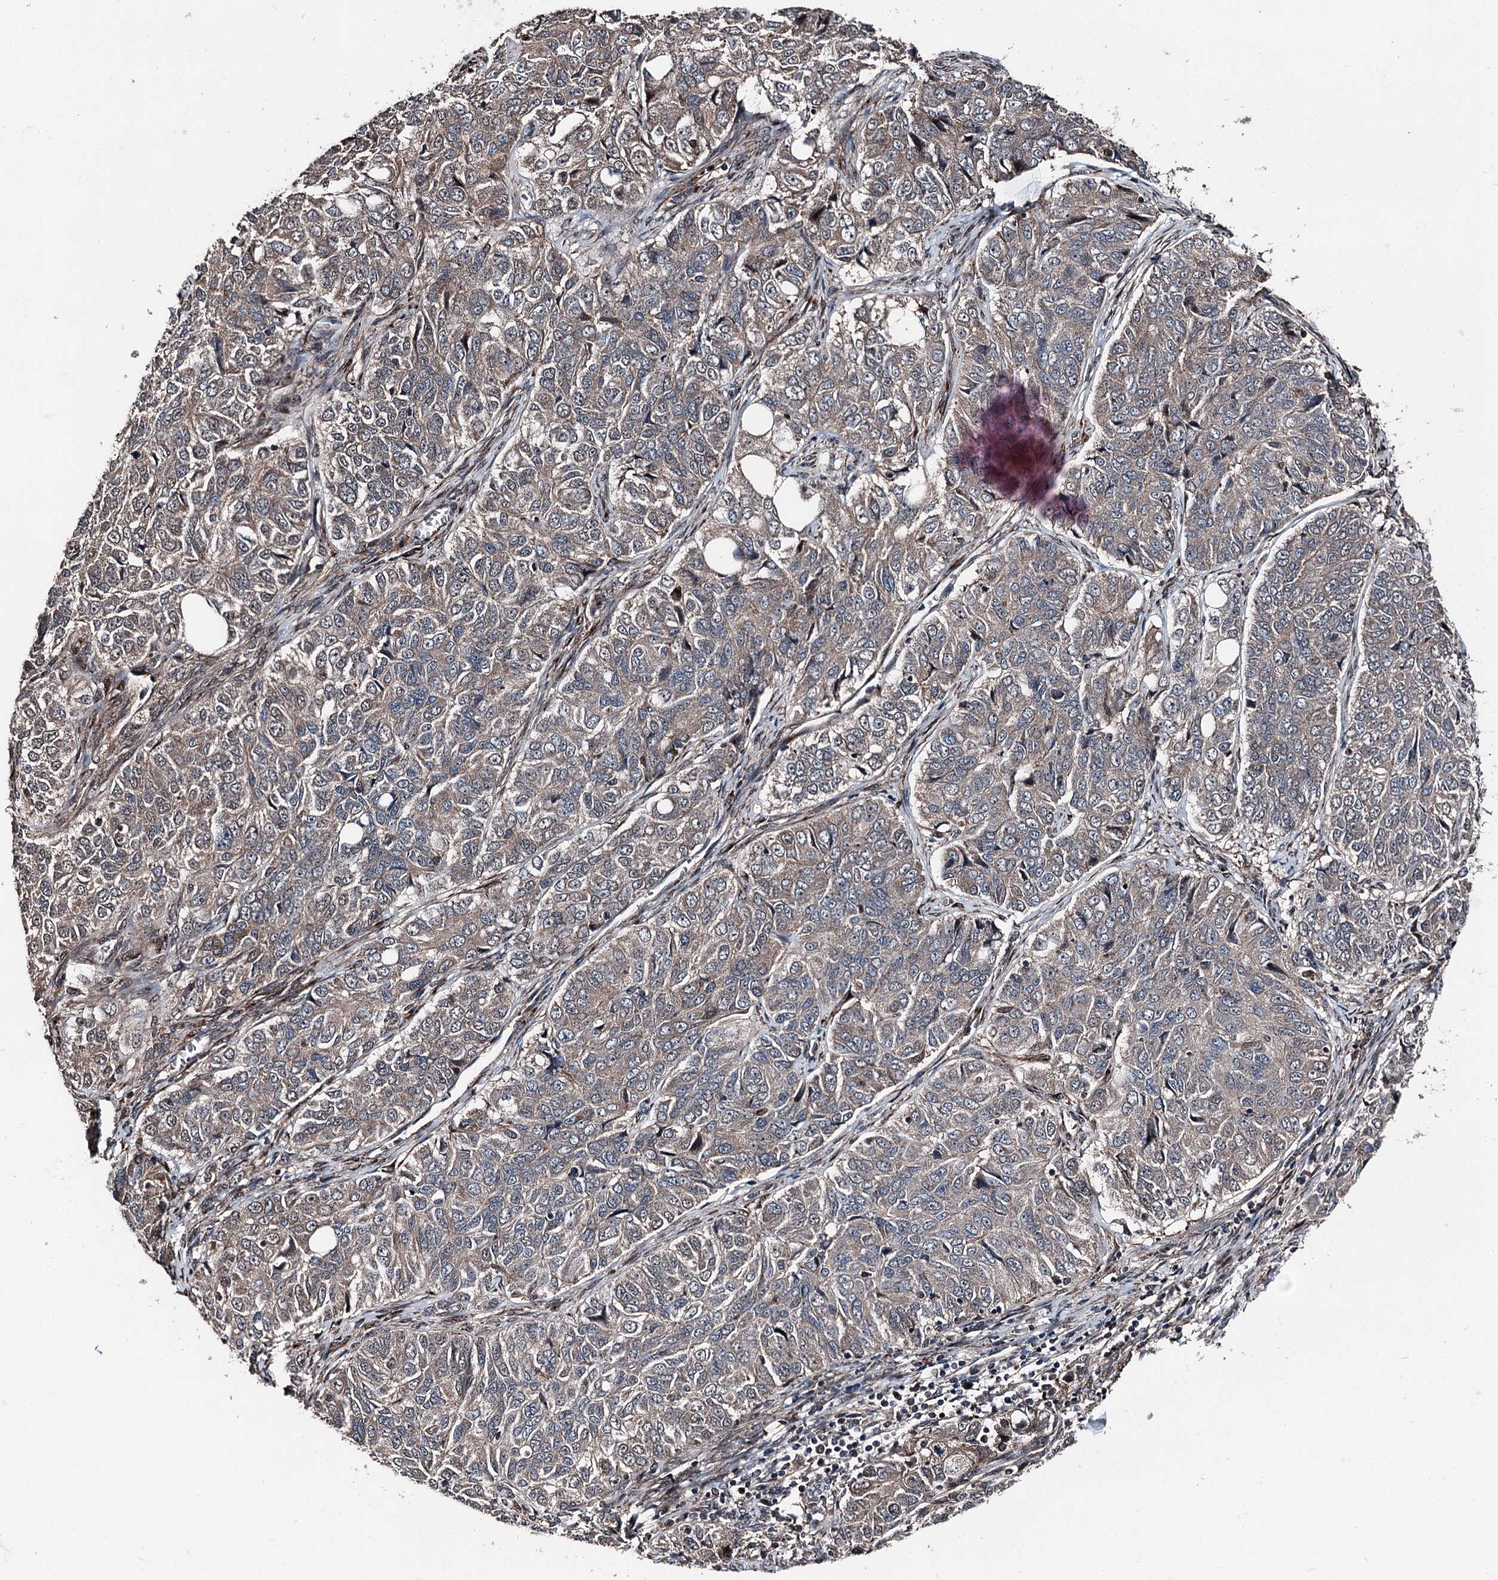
{"staining": {"intensity": "moderate", "quantity": ">75%", "location": "cytoplasmic/membranous"}, "tissue": "ovarian cancer", "cell_type": "Tumor cells", "image_type": "cancer", "snomed": [{"axis": "morphology", "description": "Carcinoma, endometroid"}, {"axis": "topography", "description": "Ovary"}], "caption": "Immunohistochemistry (IHC) micrograph of human ovarian cancer stained for a protein (brown), which exhibits medium levels of moderate cytoplasmic/membranous staining in about >75% of tumor cells.", "gene": "PSMD13", "patient": {"sex": "female", "age": 51}}